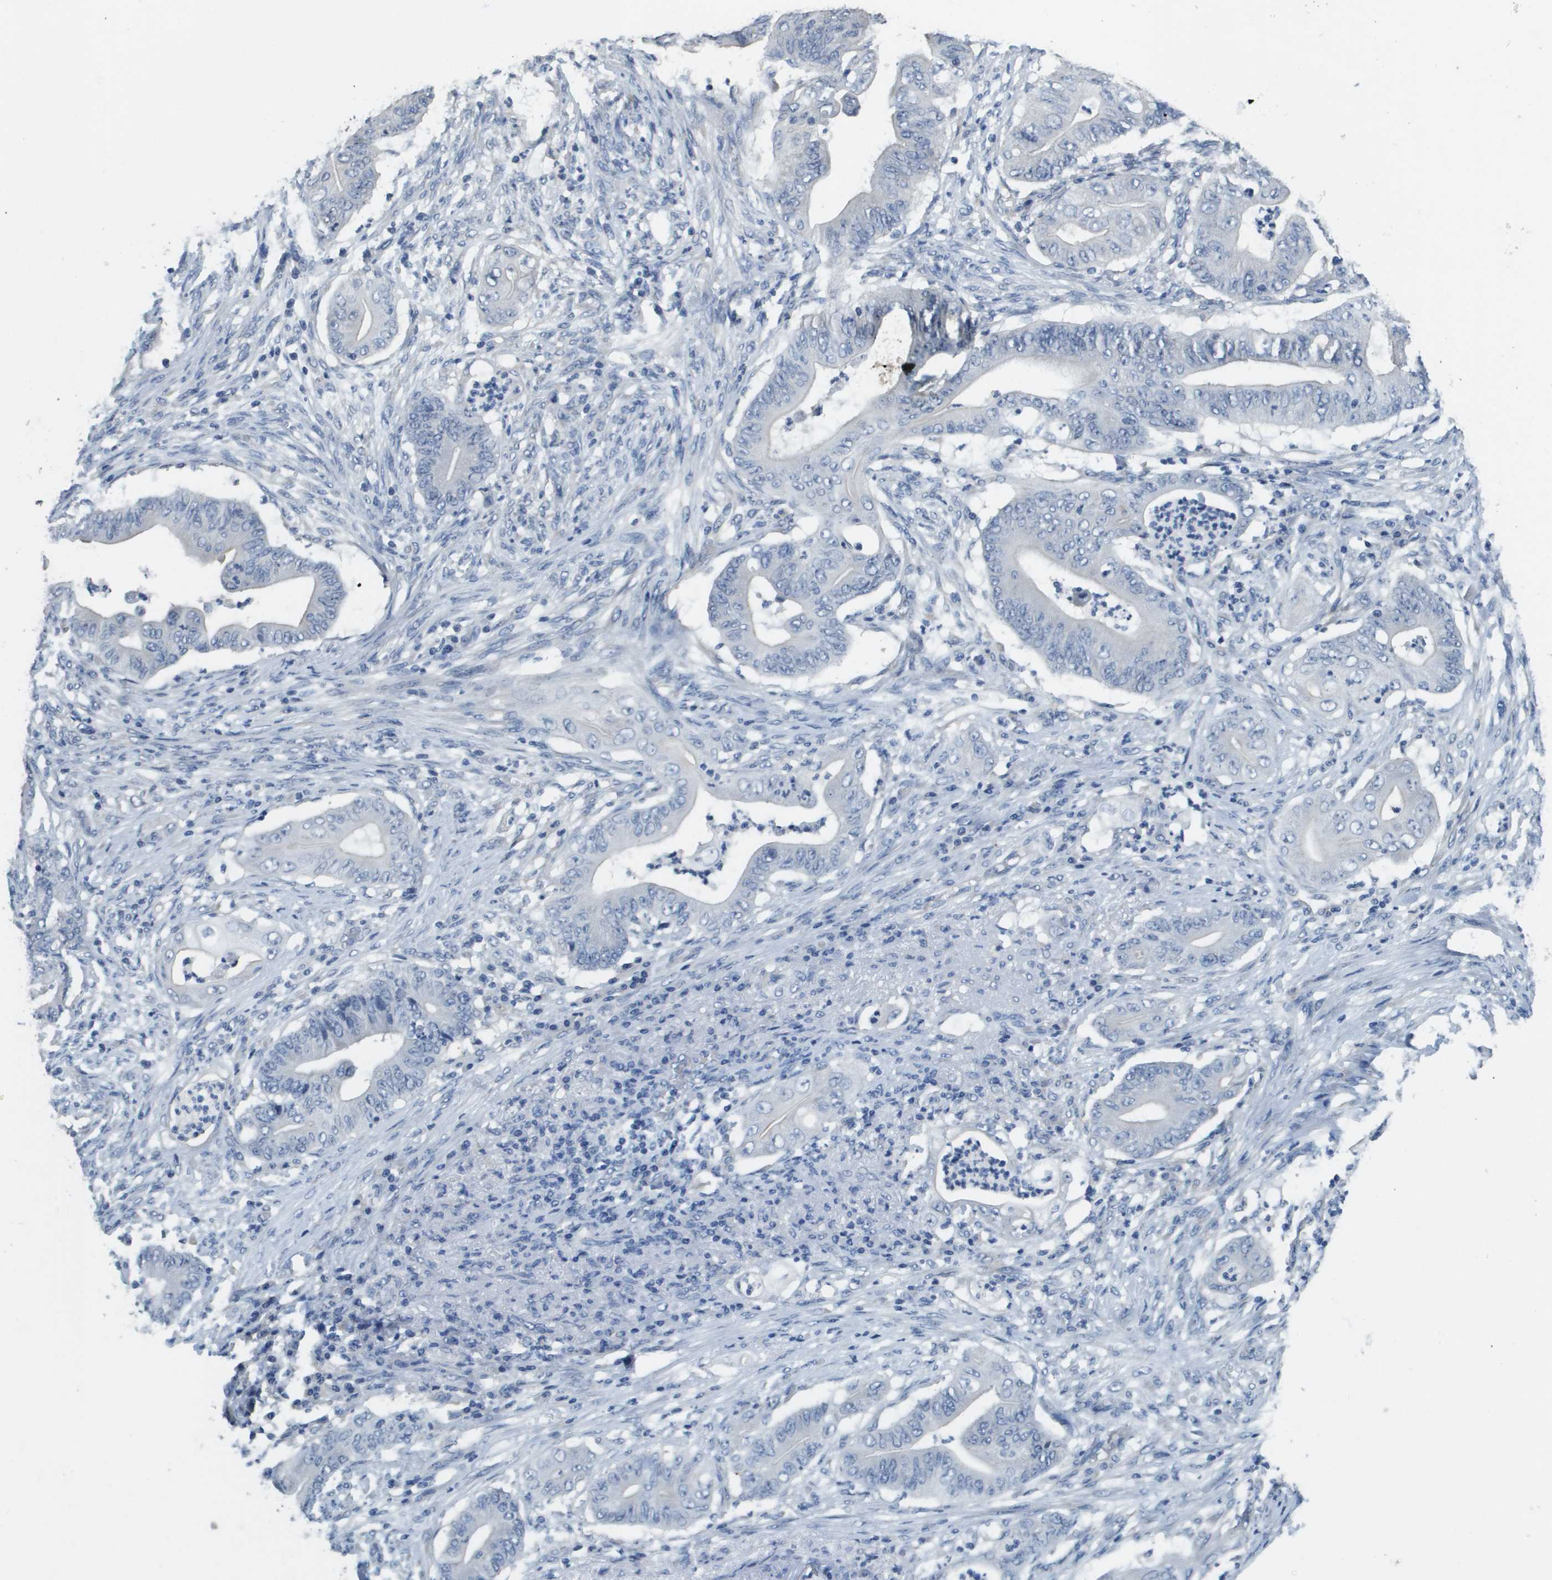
{"staining": {"intensity": "negative", "quantity": "none", "location": "none"}, "tissue": "stomach cancer", "cell_type": "Tumor cells", "image_type": "cancer", "snomed": [{"axis": "morphology", "description": "Adenocarcinoma, NOS"}, {"axis": "topography", "description": "Stomach"}], "caption": "A photomicrograph of human stomach adenocarcinoma is negative for staining in tumor cells.", "gene": "MT3", "patient": {"sex": "female", "age": 73}}